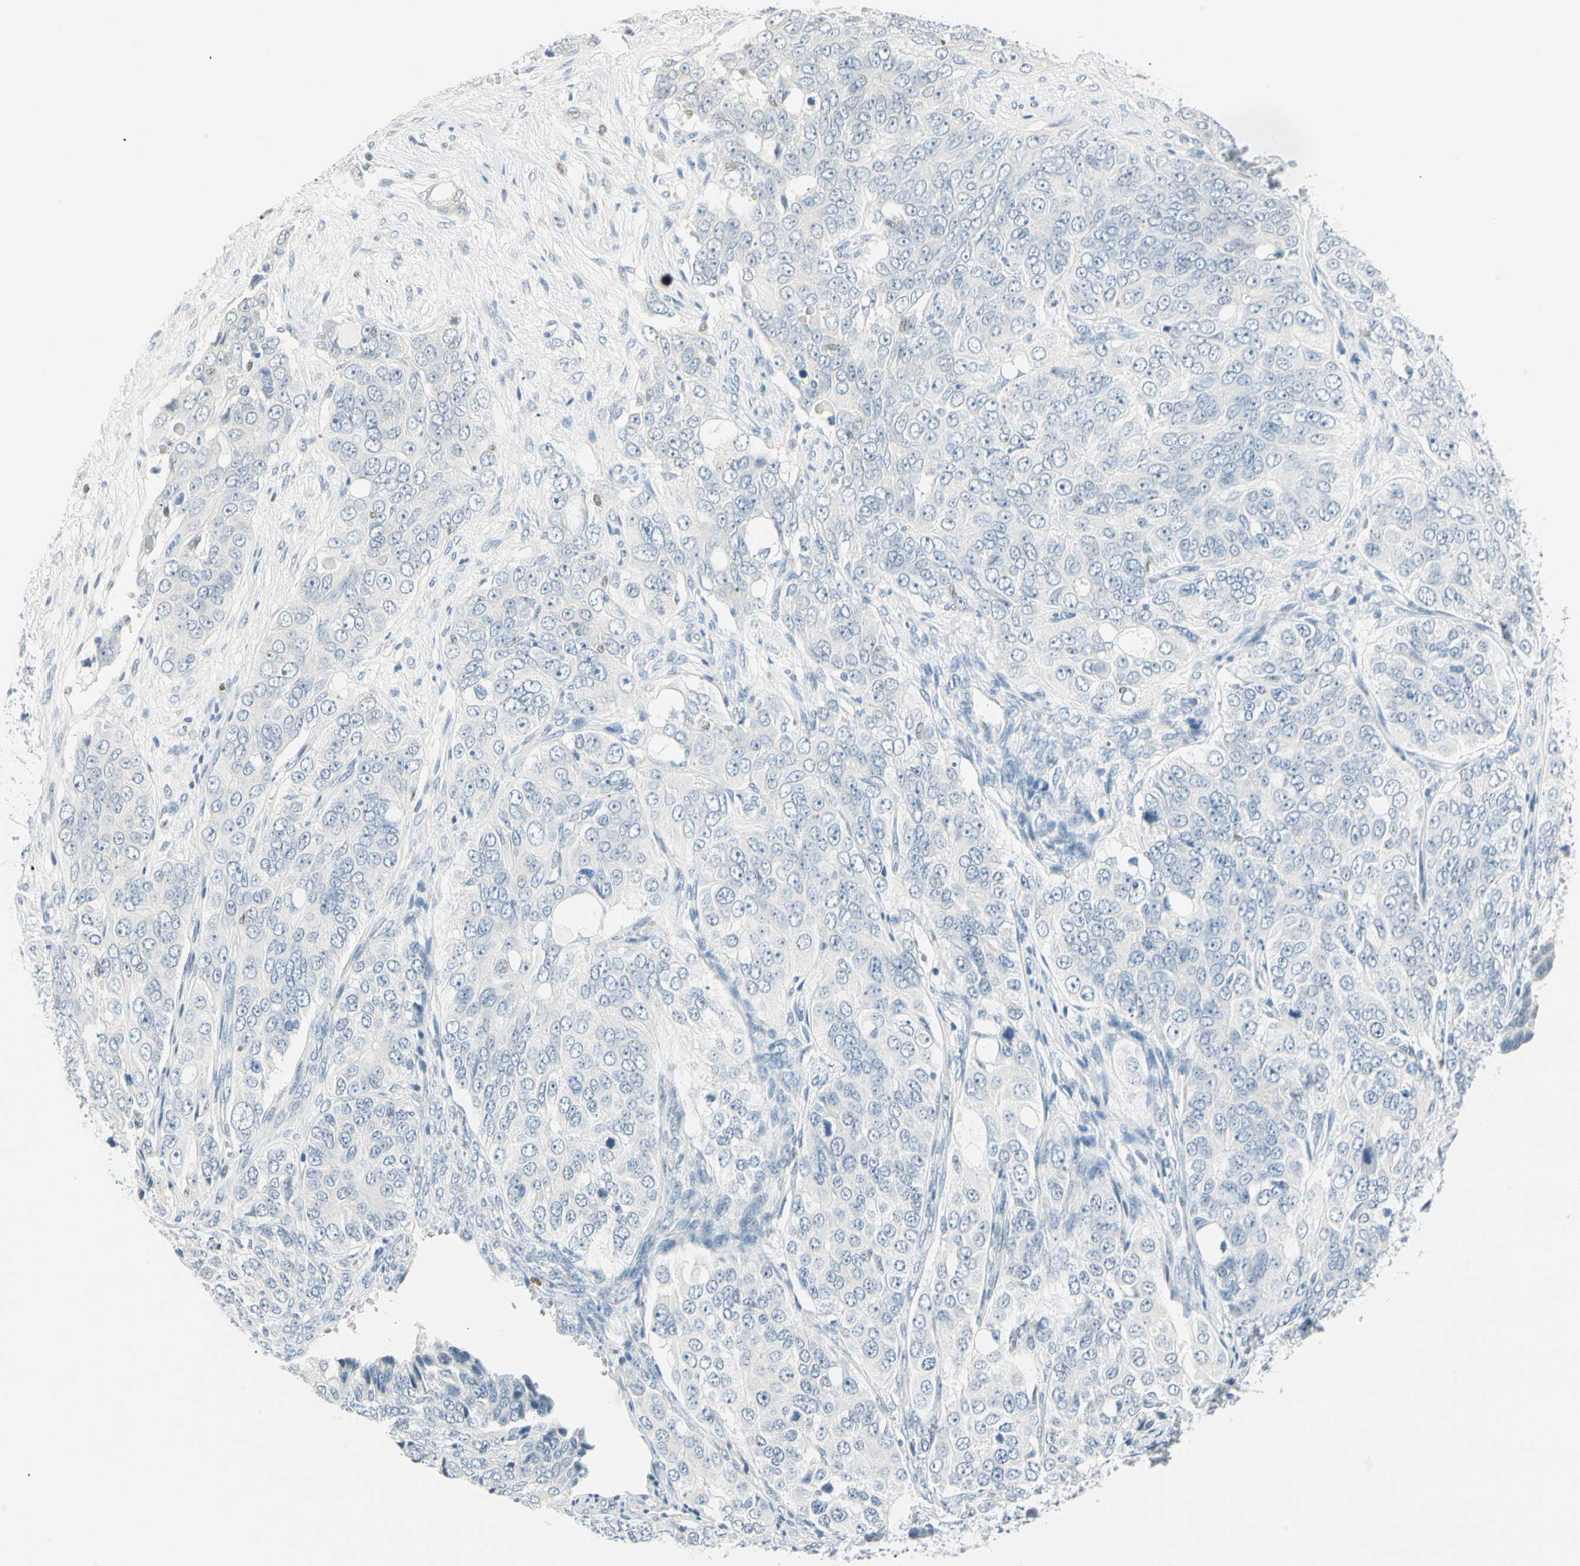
{"staining": {"intensity": "negative", "quantity": "none", "location": "none"}, "tissue": "ovarian cancer", "cell_type": "Tumor cells", "image_type": "cancer", "snomed": [{"axis": "morphology", "description": "Carcinoma, endometroid"}, {"axis": "topography", "description": "Ovary"}], "caption": "This image is of ovarian cancer stained with IHC to label a protein in brown with the nuclei are counter-stained blue. There is no expression in tumor cells.", "gene": "MLLT10", "patient": {"sex": "female", "age": 51}}